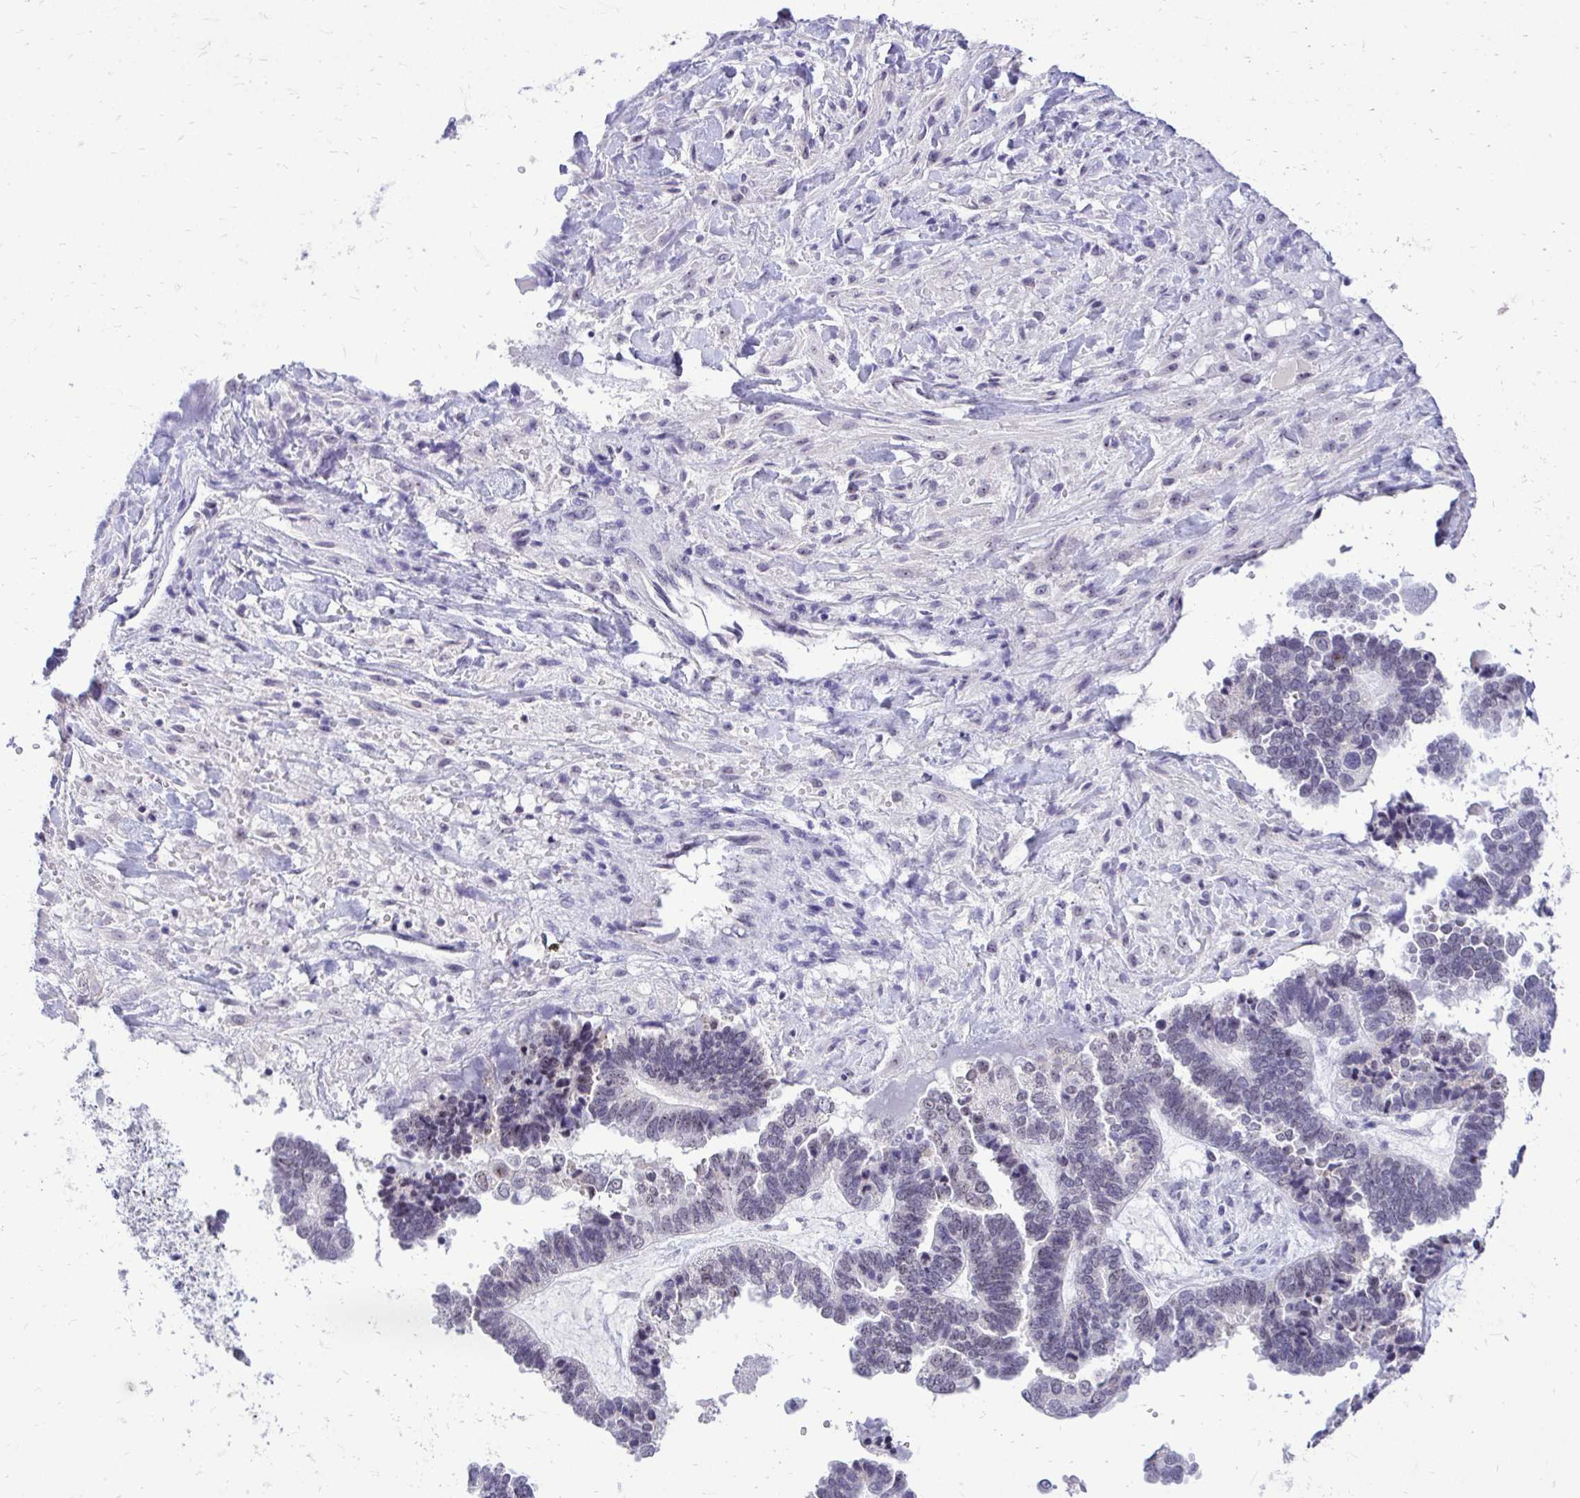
{"staining": {"intensity": "negative", "quantity": "none", "location": "none"}, "tissue": "ovarian cancer", "cell_type": "Tumor cells", "image_type": "cancer", "snomed": [{"axis": "morphology", "description": "Cystadenocarcinoma, serous, NOS"}, {"axis": "topography", "description": "Ovary"}], "caption": "This is an immunohistochemistry (IHC) image of serous cystadenocarcinoma (ovarian). There is no expression in tumor cells.", "gene": "NIFK", "patient": {"sex": "female", "age": 51}}